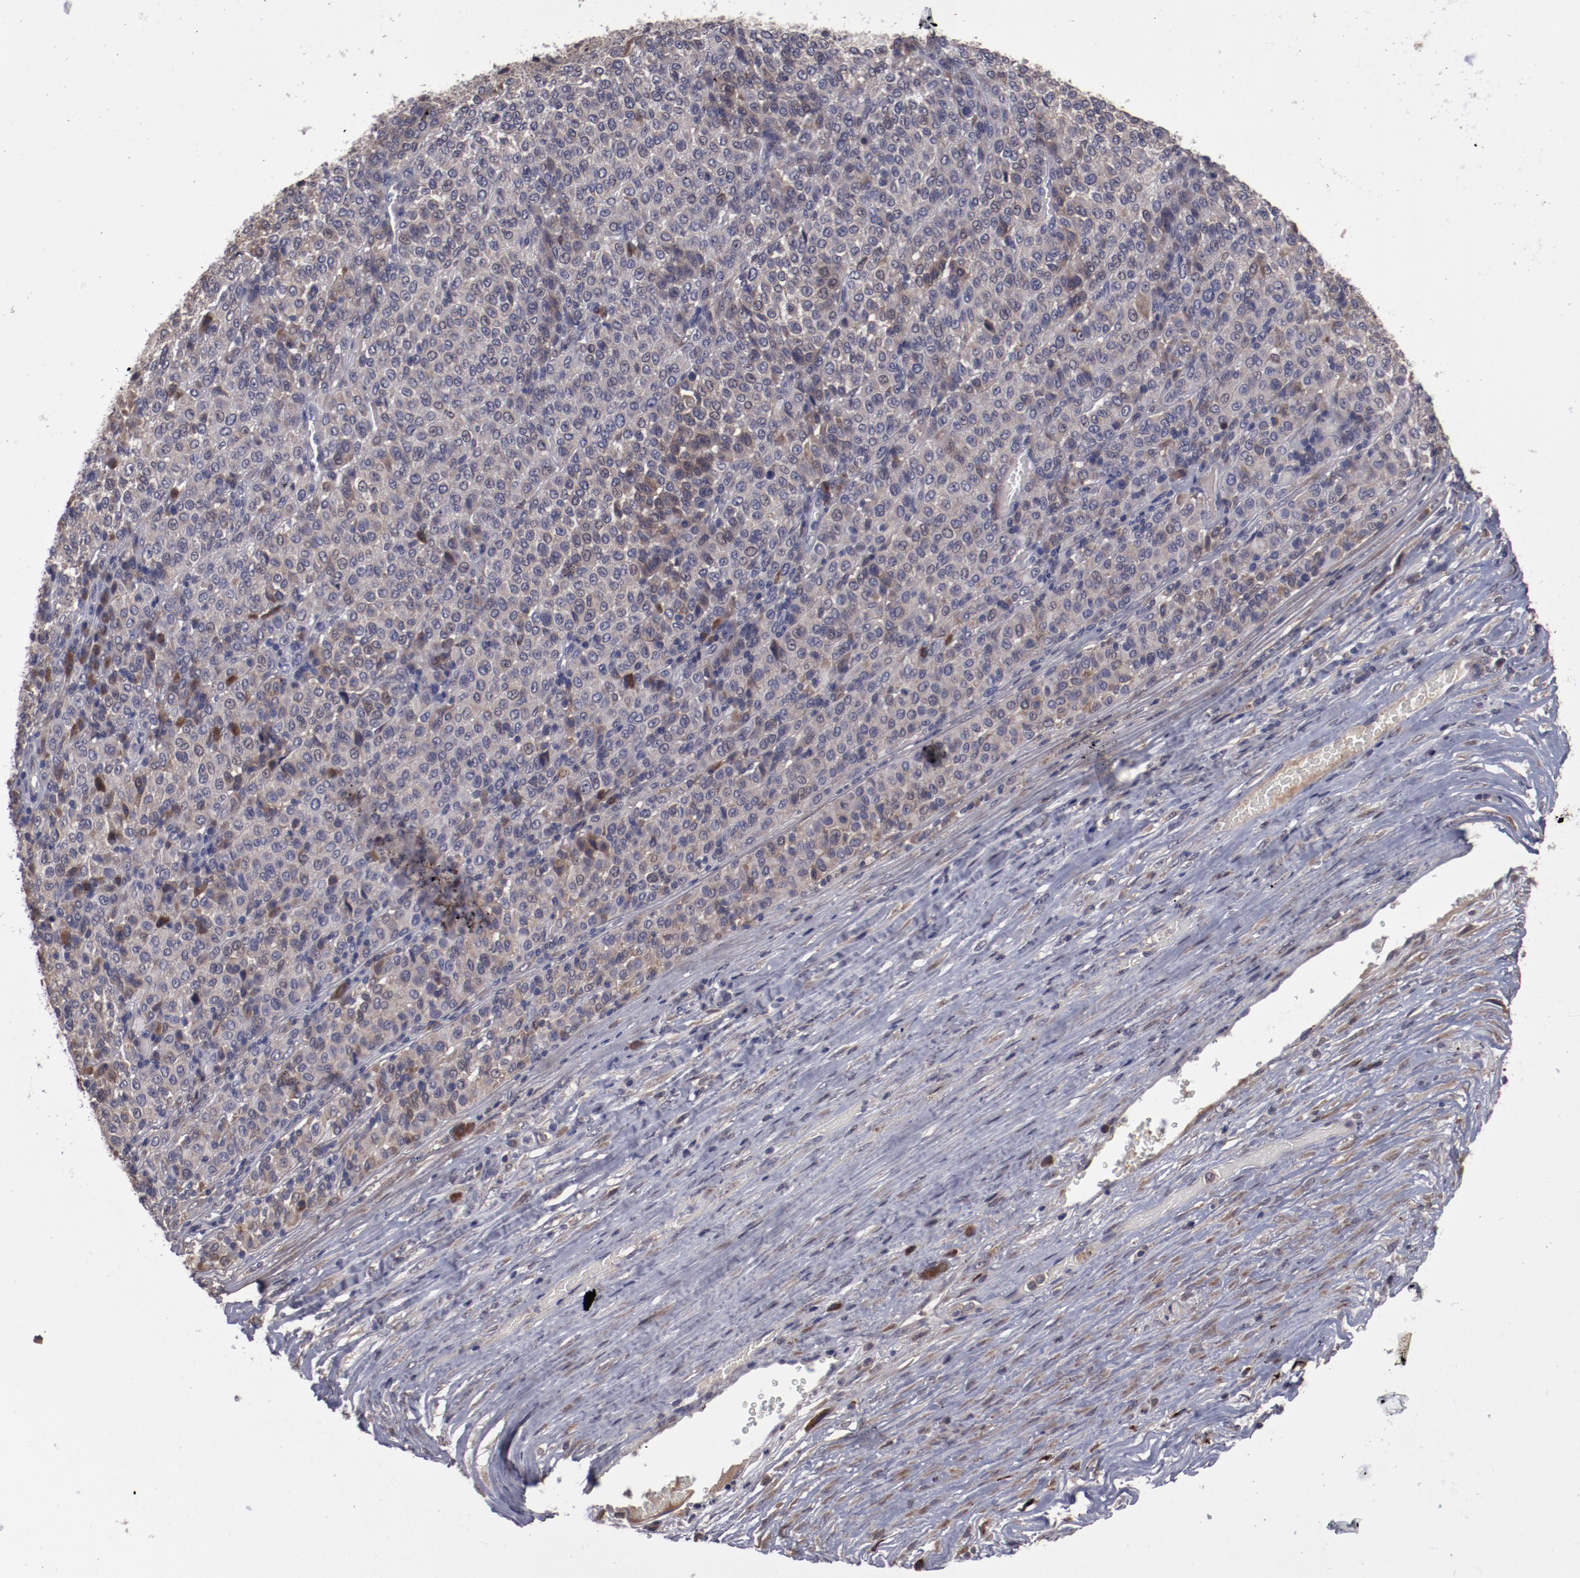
{"staining": {"intensity": "weak", "quantity": ">75%", "location": "cytoplasmic/membranous"}, "tissue": "melanoma", "cell_type": "Tumor cells", "image_type": "cancer", "snomed": [{"axis": "morphology", "description": "Malignant melanoma, Metastatic site"}, {"axis": "topography", "description": "Pancreas"}], "caption": "Immunohistochemical staining of human malignant melanoma (metastatic site) exhibits low levels of weak cytoplasmic/membranous protein staining in about >75% of tumor cells.", "gene": "IL12A", "patient": {"sex": "female", "age": 30}}